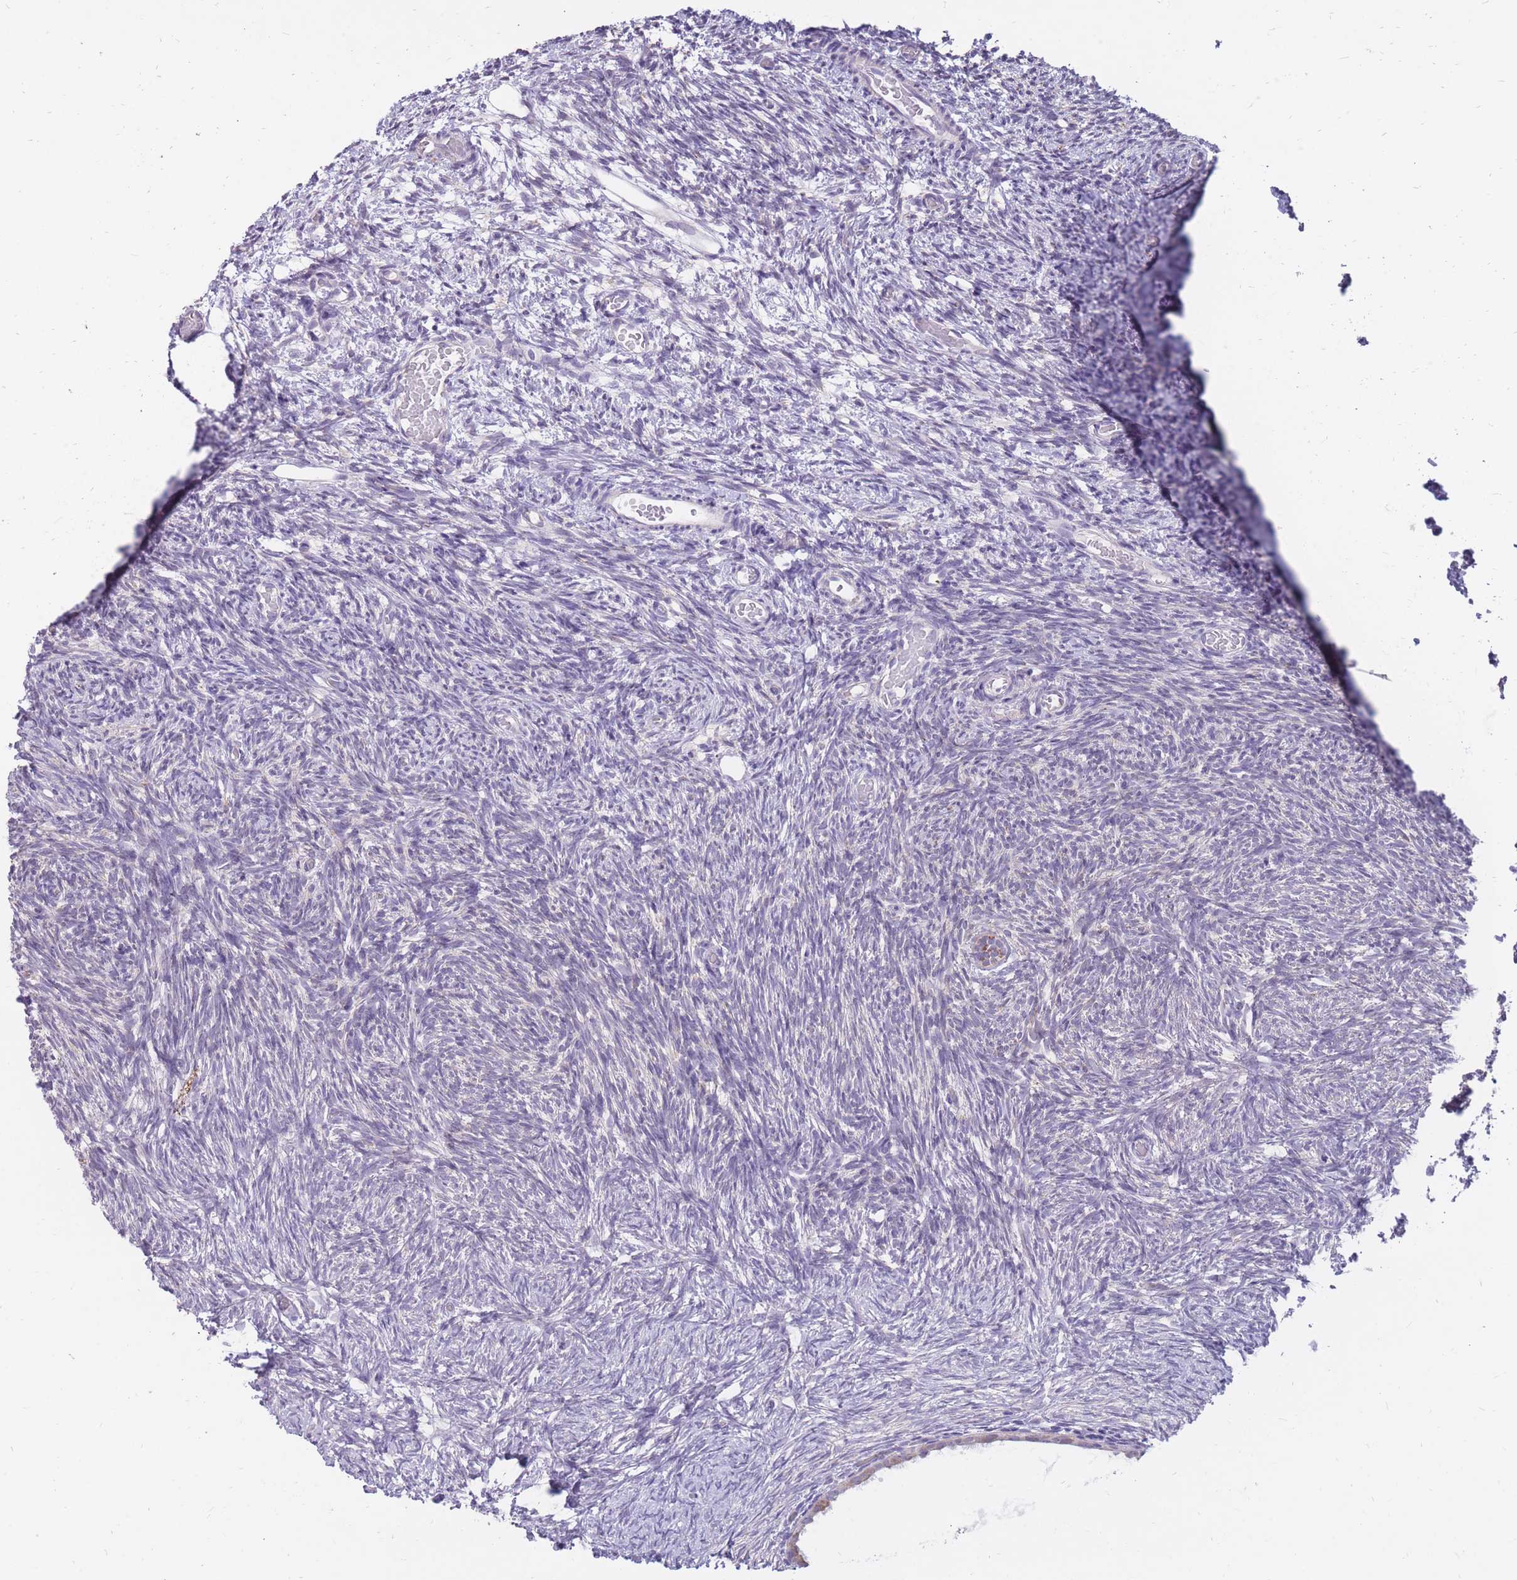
{"staining": {"intensity": "moderate", "quantity": ">75%", "location": "cytoplasmic/membranous"}, "tissue": "ovary", "cell_type": "Follicle cells", "image_type": "normal", "snomed": [{"axis": "morphology", "description": "Normal tissue, NOS"}, {"axis": "topography", "description": "Ovary"}], "caption": "Brown immunohistochemical staining in benign ovary shows moderate cytoplasmic/membranous staining in about >75% of follicle cells. Using DAB (brown) and hematoxylin (blue) stains, captured at high magnification using brightfield microscopy.", "gene": "RNF170", "patient": {"sex": "female", "age": 39}}